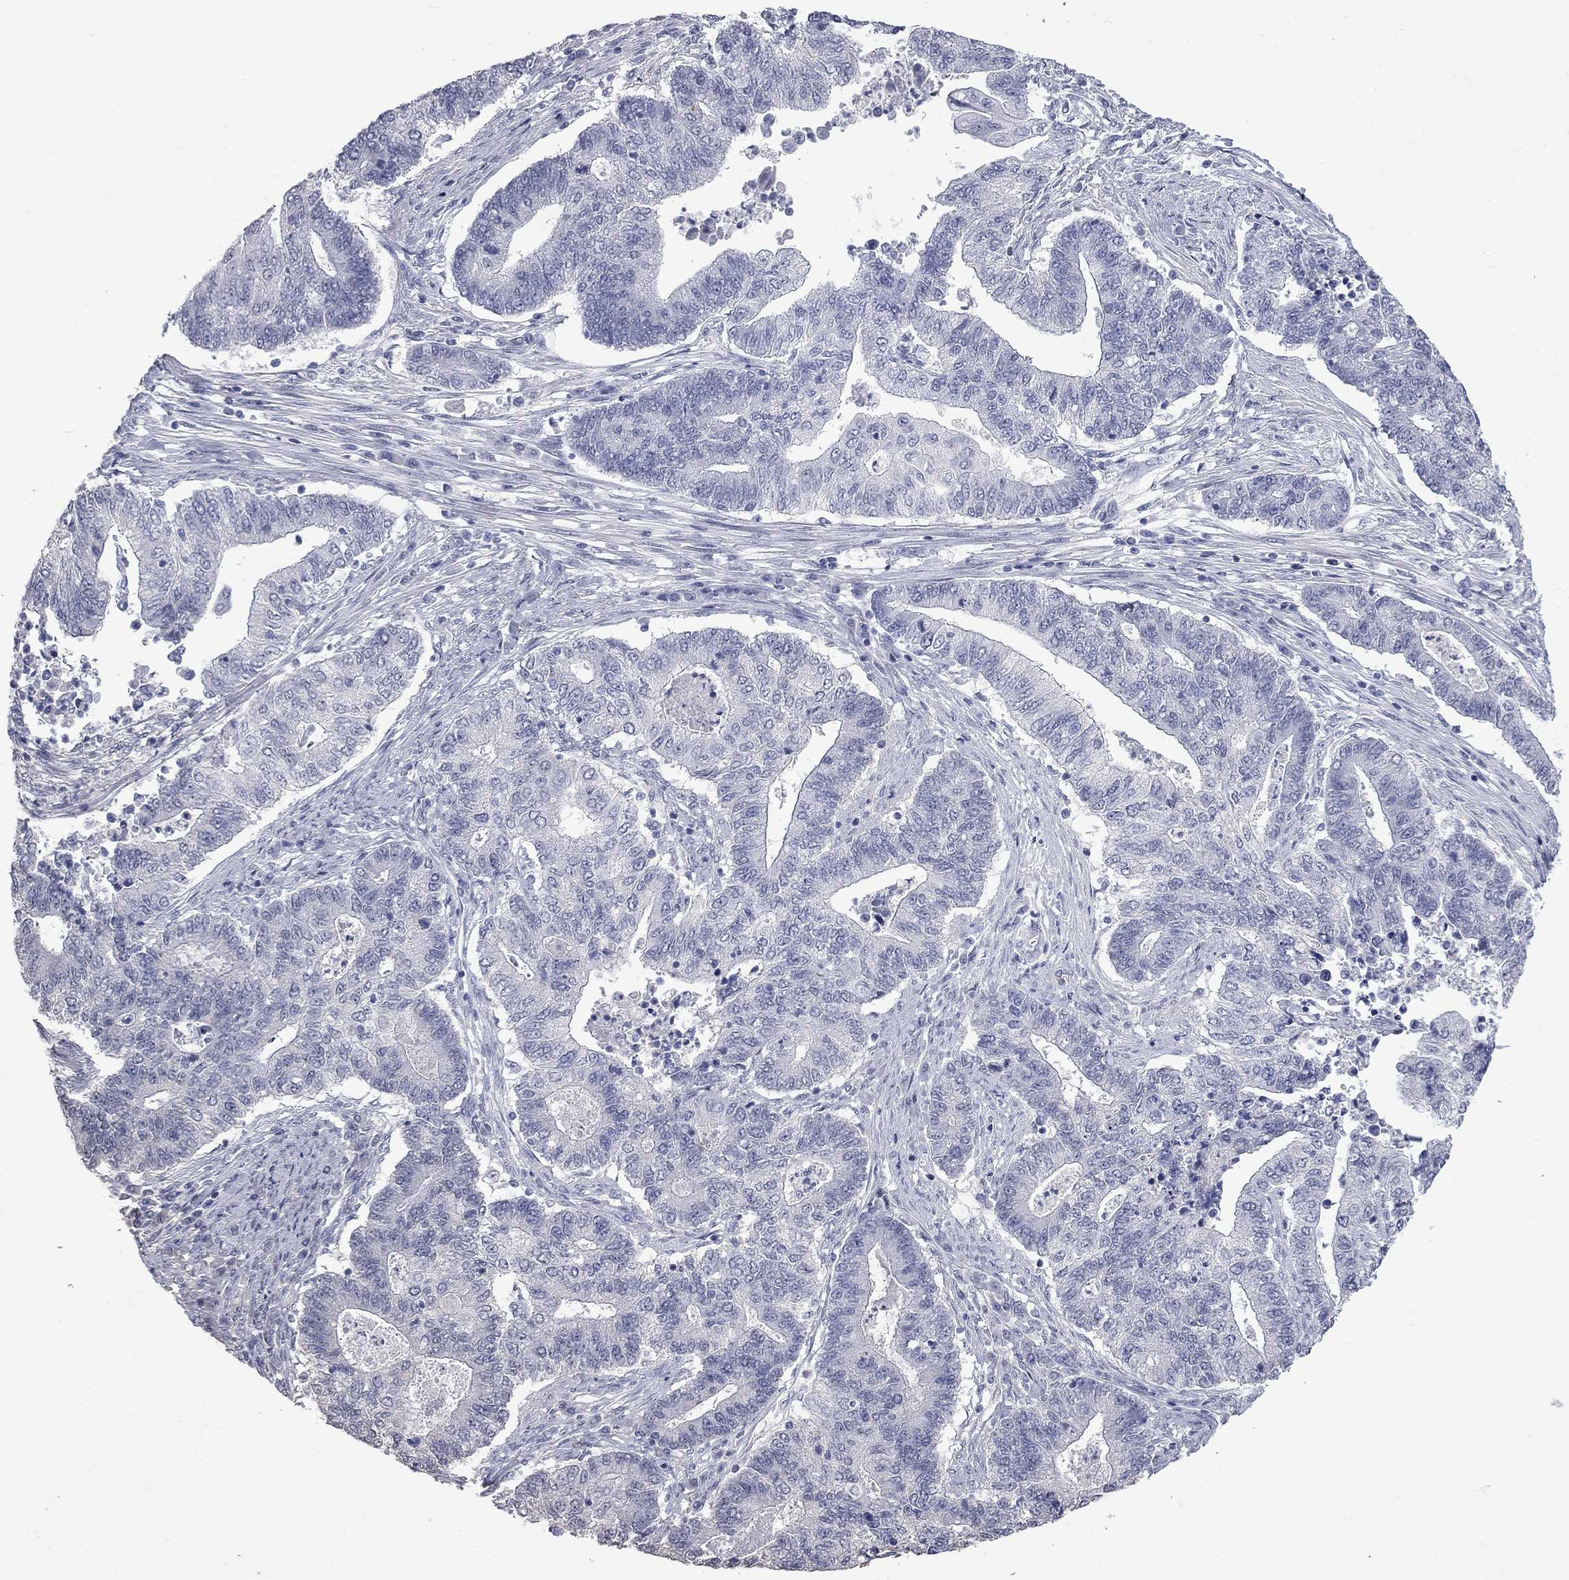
{"staining": {"intensity": "negative", "quantity": "none", "location": "none"}, "tissue": "endometrial cancer", "cell_type": "Tumor cells", "image_type": "cancer", "snomed": [{"axis": "morphology", "description": "Adenocarcinoma, NOS"}, {"axis": "topography", "description": "Uterus"}, {"axis": "topography", "description": "Endometrium"}], "caption": "High magnification brightfield microscopy of endometrial cancer stained with DAB (brown) and counterstained with hematoxylin (blue): tumor cells show no significant staining. (Immunohistochemistry, brightfield microscopy, high magnification).", "gene": "ZNF154", "patient": {"sex": "female", "age": 54}}